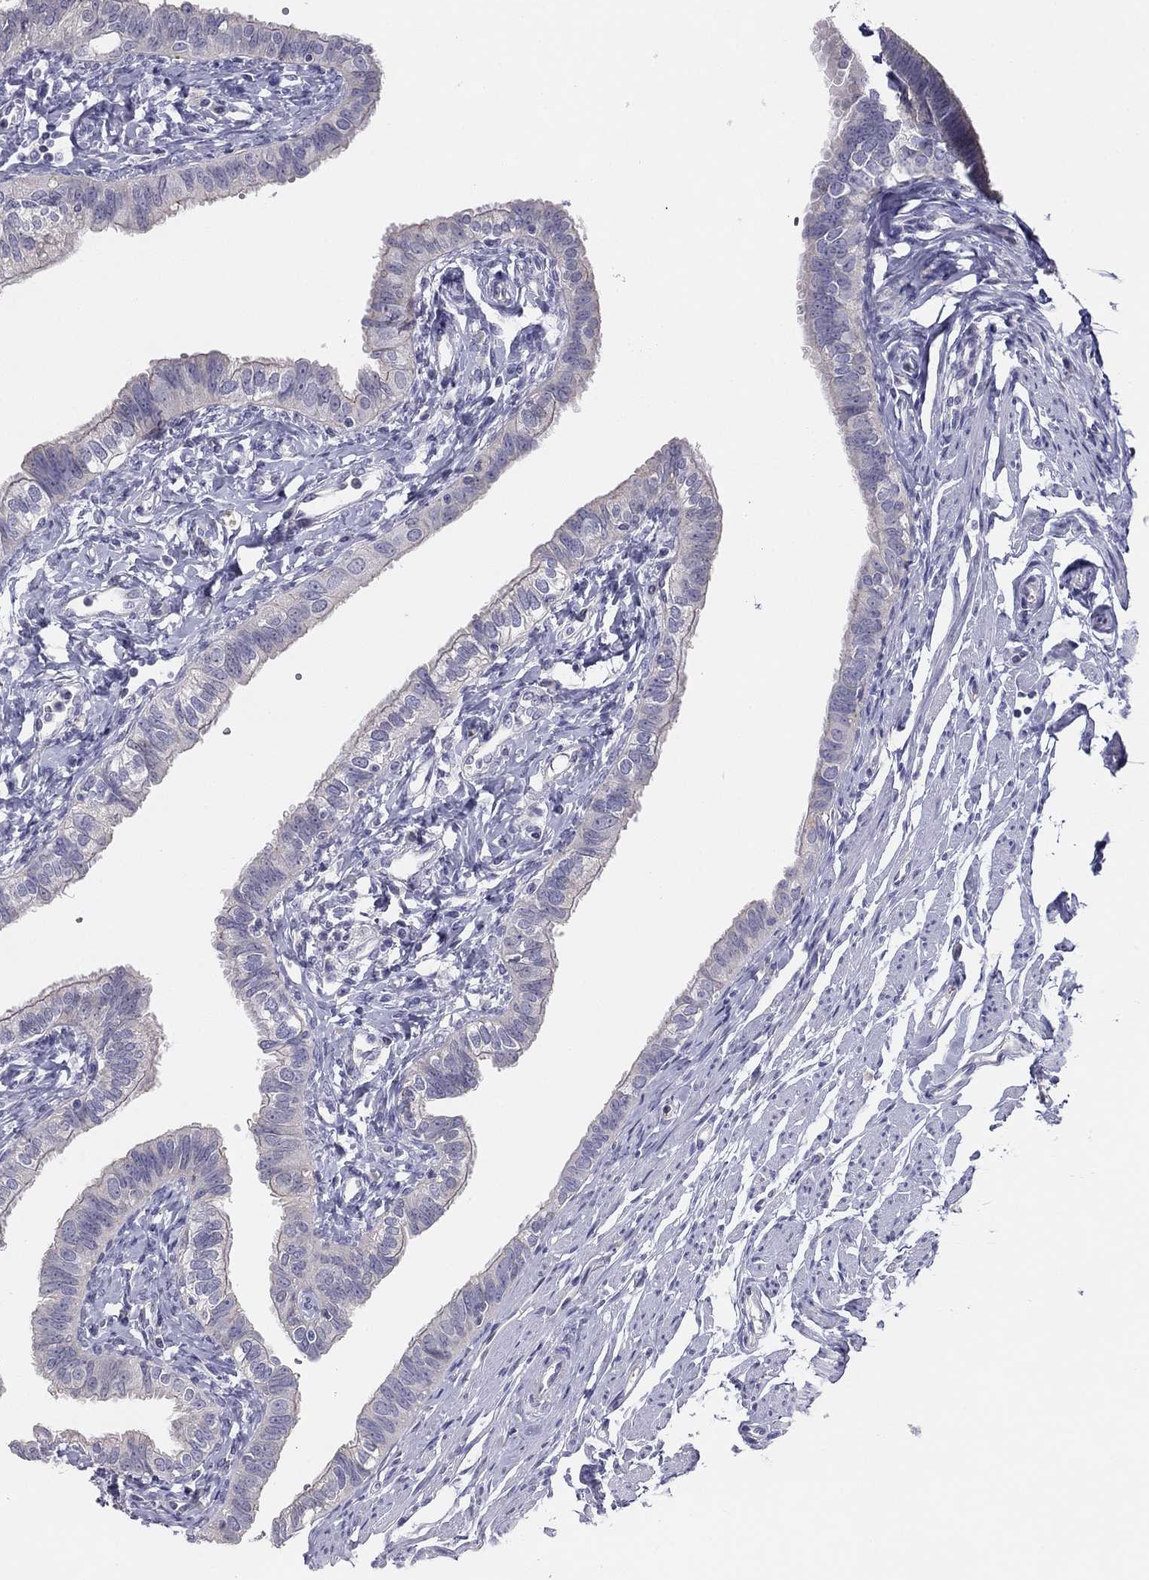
{"staining": {"intensity": "negative", "quantity": "none", "location": "none"}, "tissue": "fallopian tube", "cell_type": "Glandular cells", "image_type": "normal", "snomed": [{"axis": "morphology", "description": "Normal tissue, NOS"}, {"axis": "topography", "description": "Fallopian tube"}], "caption": "High magnification brightfield microscopy of normal fallopian tube stained with DAB (brown) and counterstained with hematoxylin (blue): glandular cells show no significant expression. (Immunohistochemistry, brightfield microscopy, high magnification).", "gene": "MGAT4C", "patient": {"sex": "female", "age": 54}}